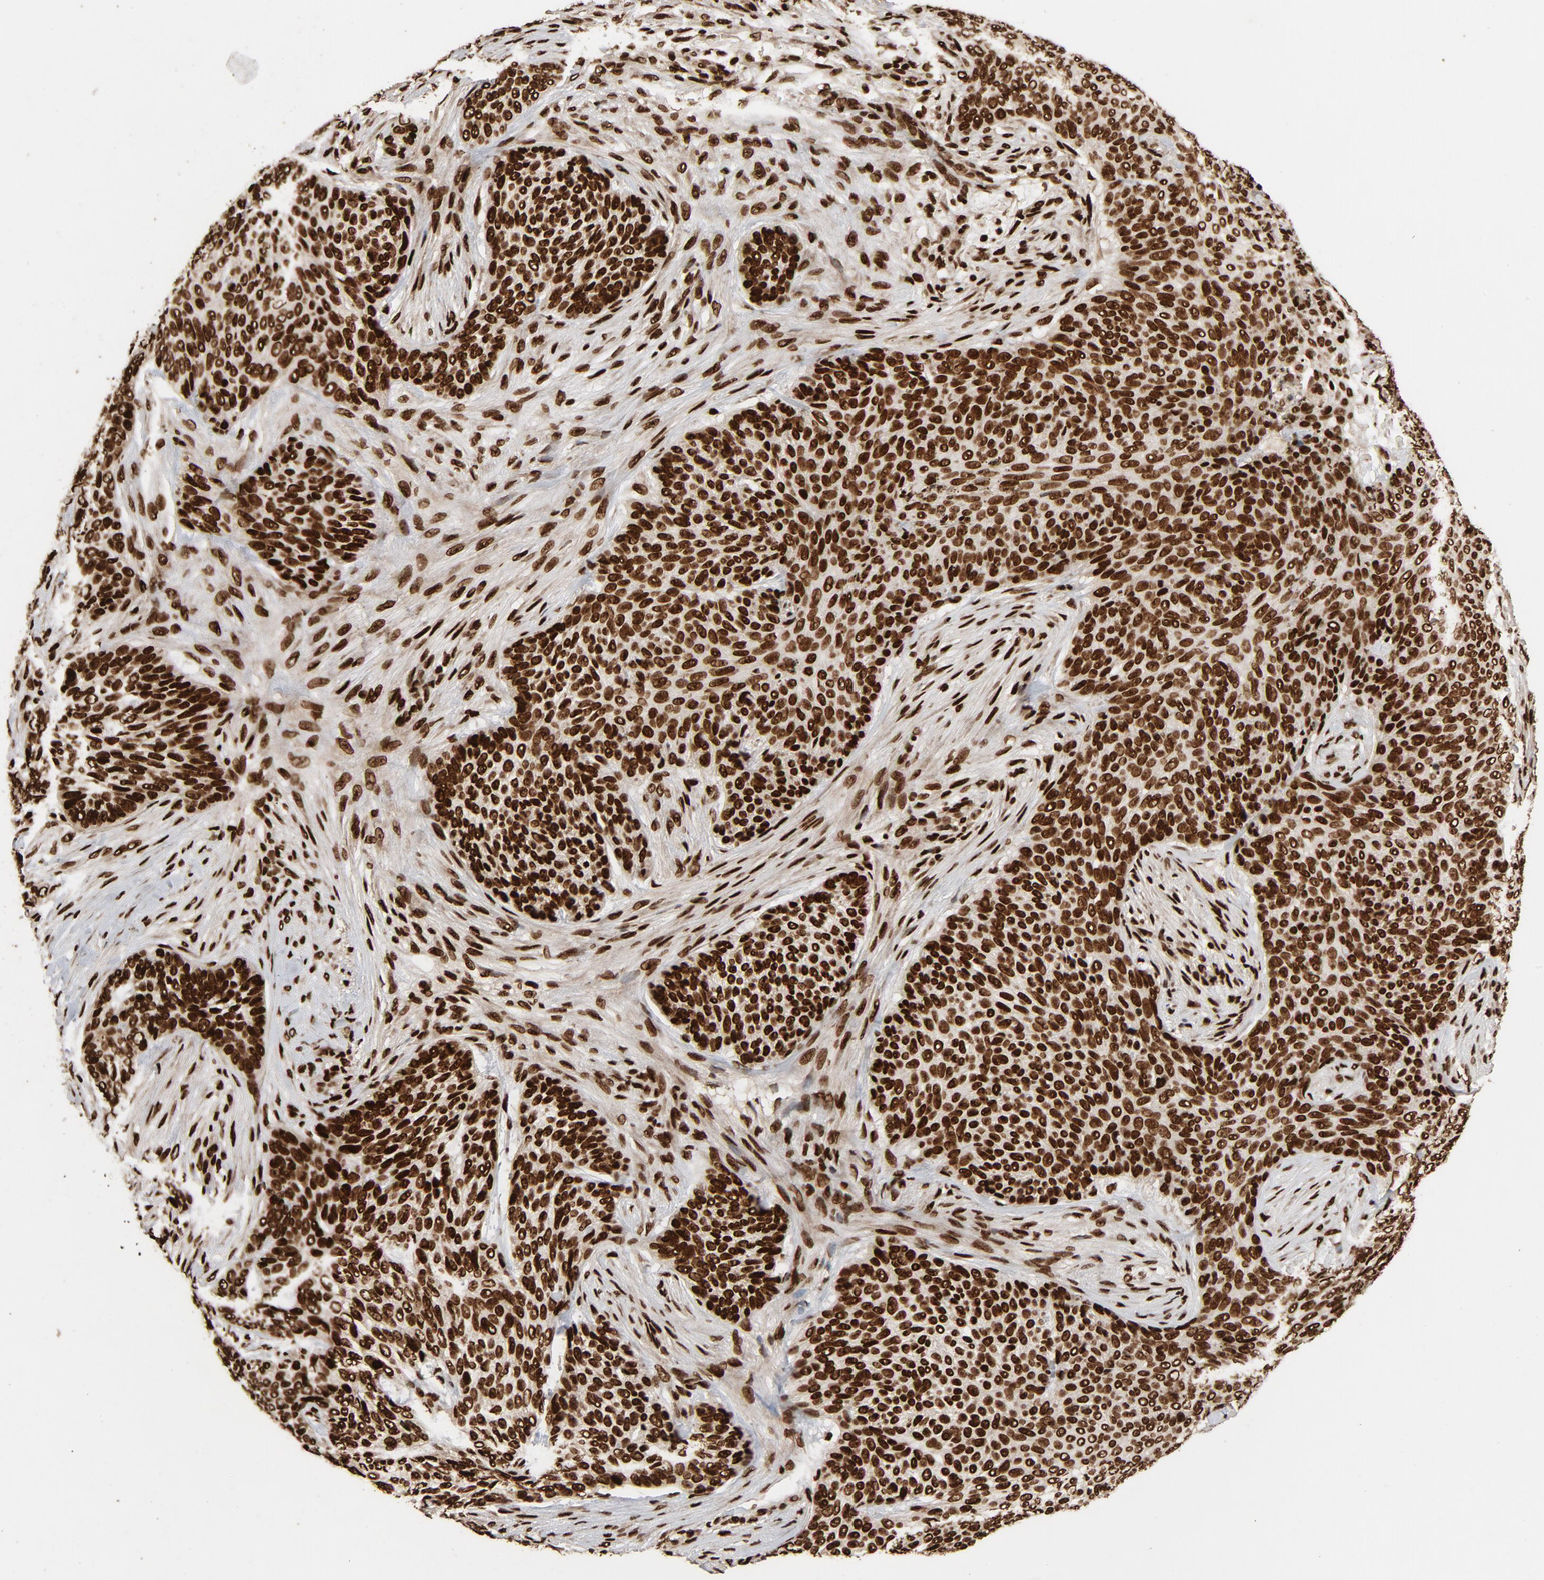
{"staining": {"intensity": "strong", "quantity": ">75%", "location": "nuclear"}, "tissue": "skin cancer", "cell_type": "Tumor cells", "image_type": "cancer", "snomed": [{"axis": "morphology", "description": "Basal cell carcinoma"}, {"axis": "topography", "description": "Skin"}], "caption": "Strong nuclear protein positivity is present in approximately >75% of tumor cells in skin cancer (basal cell carcinoma).", "gene": "TP53BP1", "patient": {"sex": "male", "age": 91}}